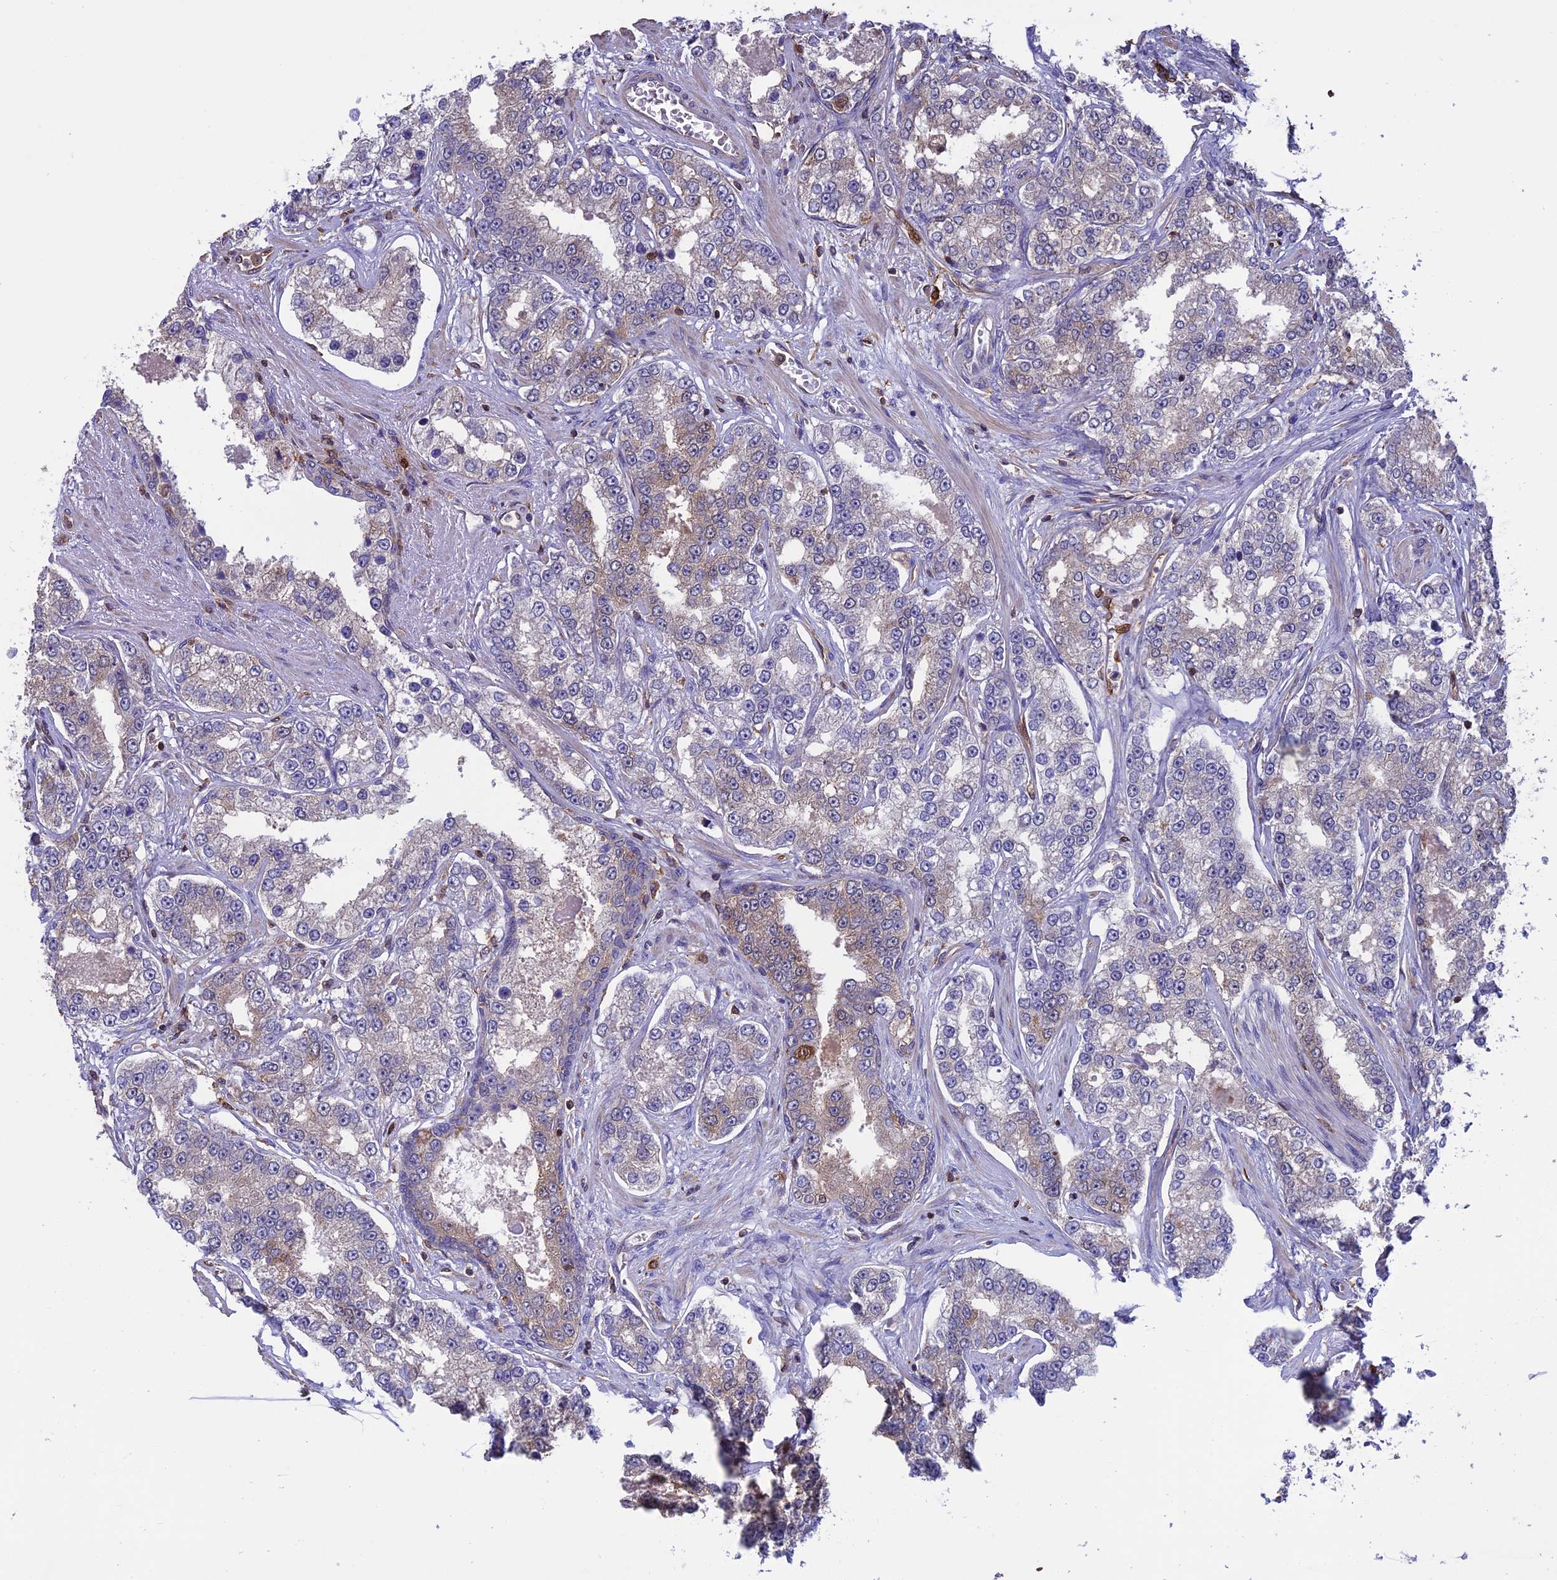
{"staining": {"intensity": "weak", "quantity": "<25%", "location": "cytoplasmic/membranous"}, "tissue": "prostate cancer", "cell_type": "Tumor cells", "image_type": "cancer", "snomed": [{"axis": "morphology", "description": "Normal tissue, NOS"}, {"axis": "morphology", "description": "Adenocarcinoma, High grade"}, {"axis": "topography", "description": "Prostate"}], "caption": "This histopathology image is of prostate cancer (high-grade adenocarcinoma) stained with immunohistochemistry (IHC) to label a protein in brown with the nuclei are counter-stained blue. There is no positivity in tumor cells.", "gene": "ARHGAP18", "patient": {"sex": "male", "age": 83}}